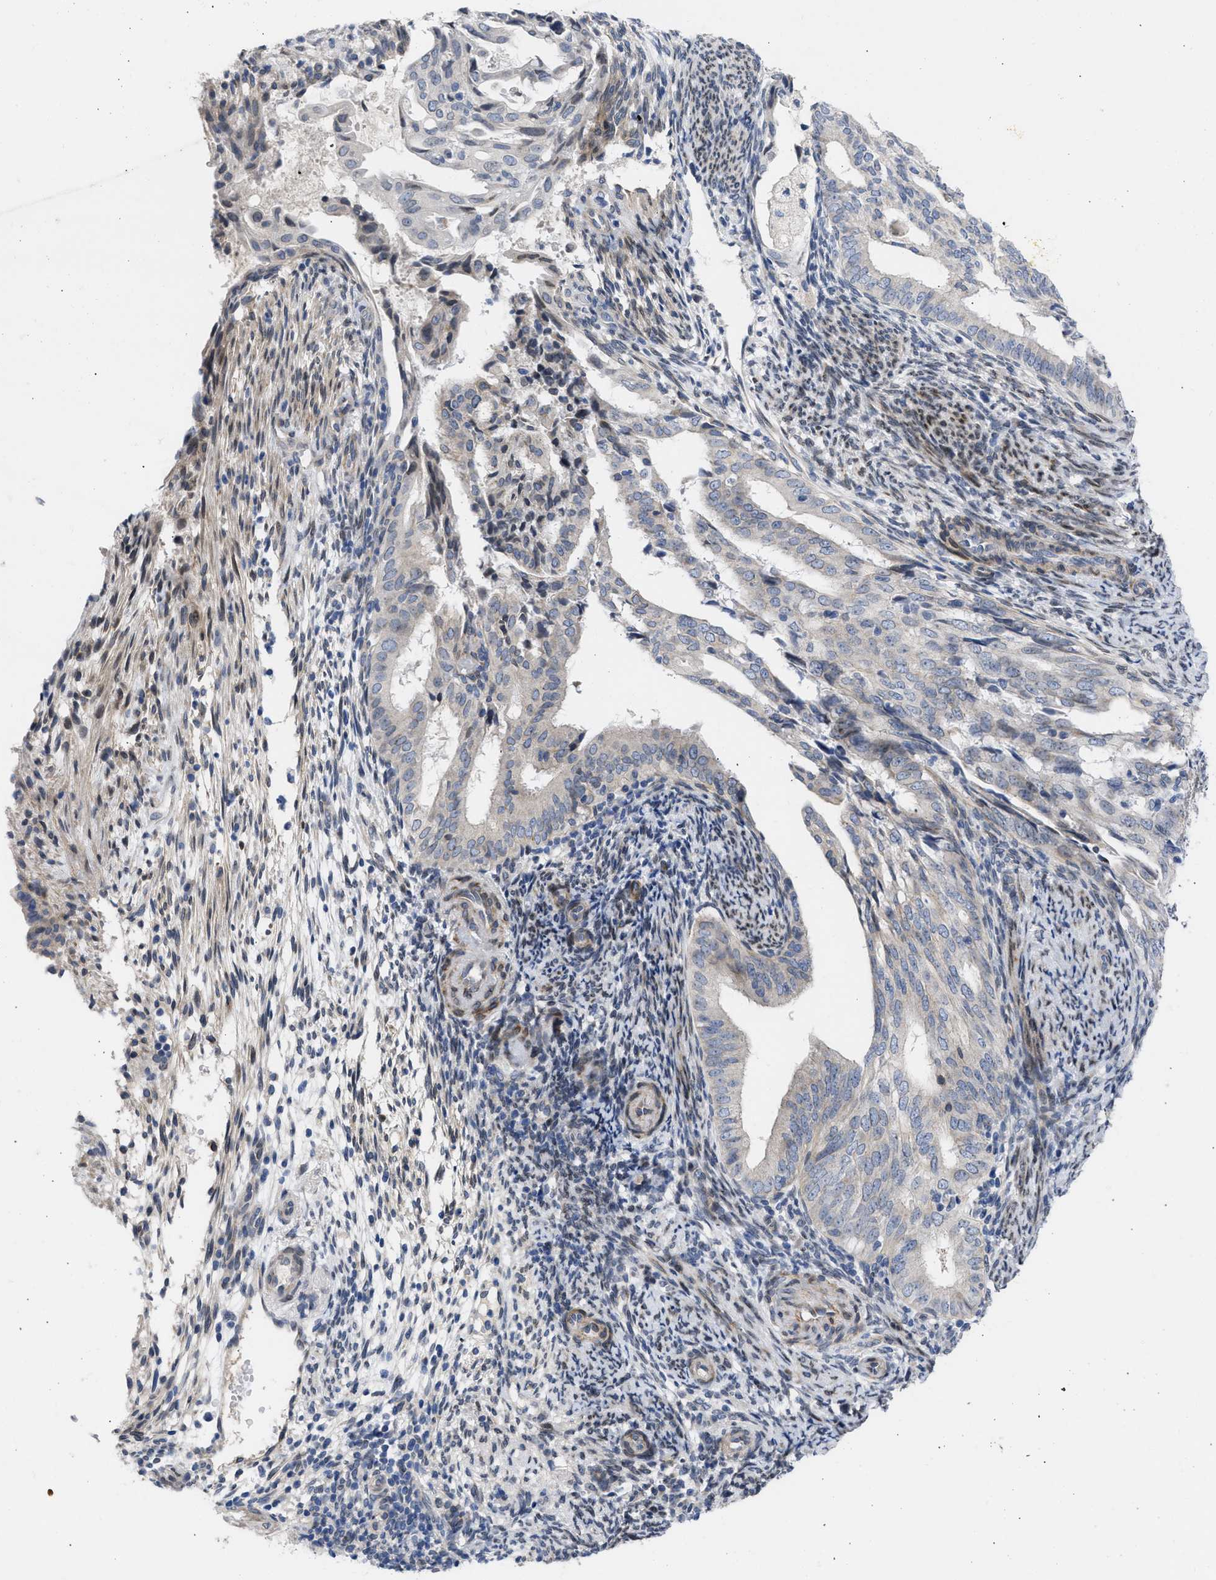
{"staining": {"intensity": "negative", "quantity": "none", "location": "none"}, "tissue": "endometrial cancer", "cell_type": "Tumor cells", "image_type": "cancer", "snomed": [{"axis": "morphology", "description": "Adenocarcinoma, NOS"}, {"axis": "topography", "description": "Endometrium"}], "caption": "Tumor cells show no significant protein positivity in endometrial adenocarcinoma.", "gene": "NUP35", "patient": {"sex": "female", "age": 58}}